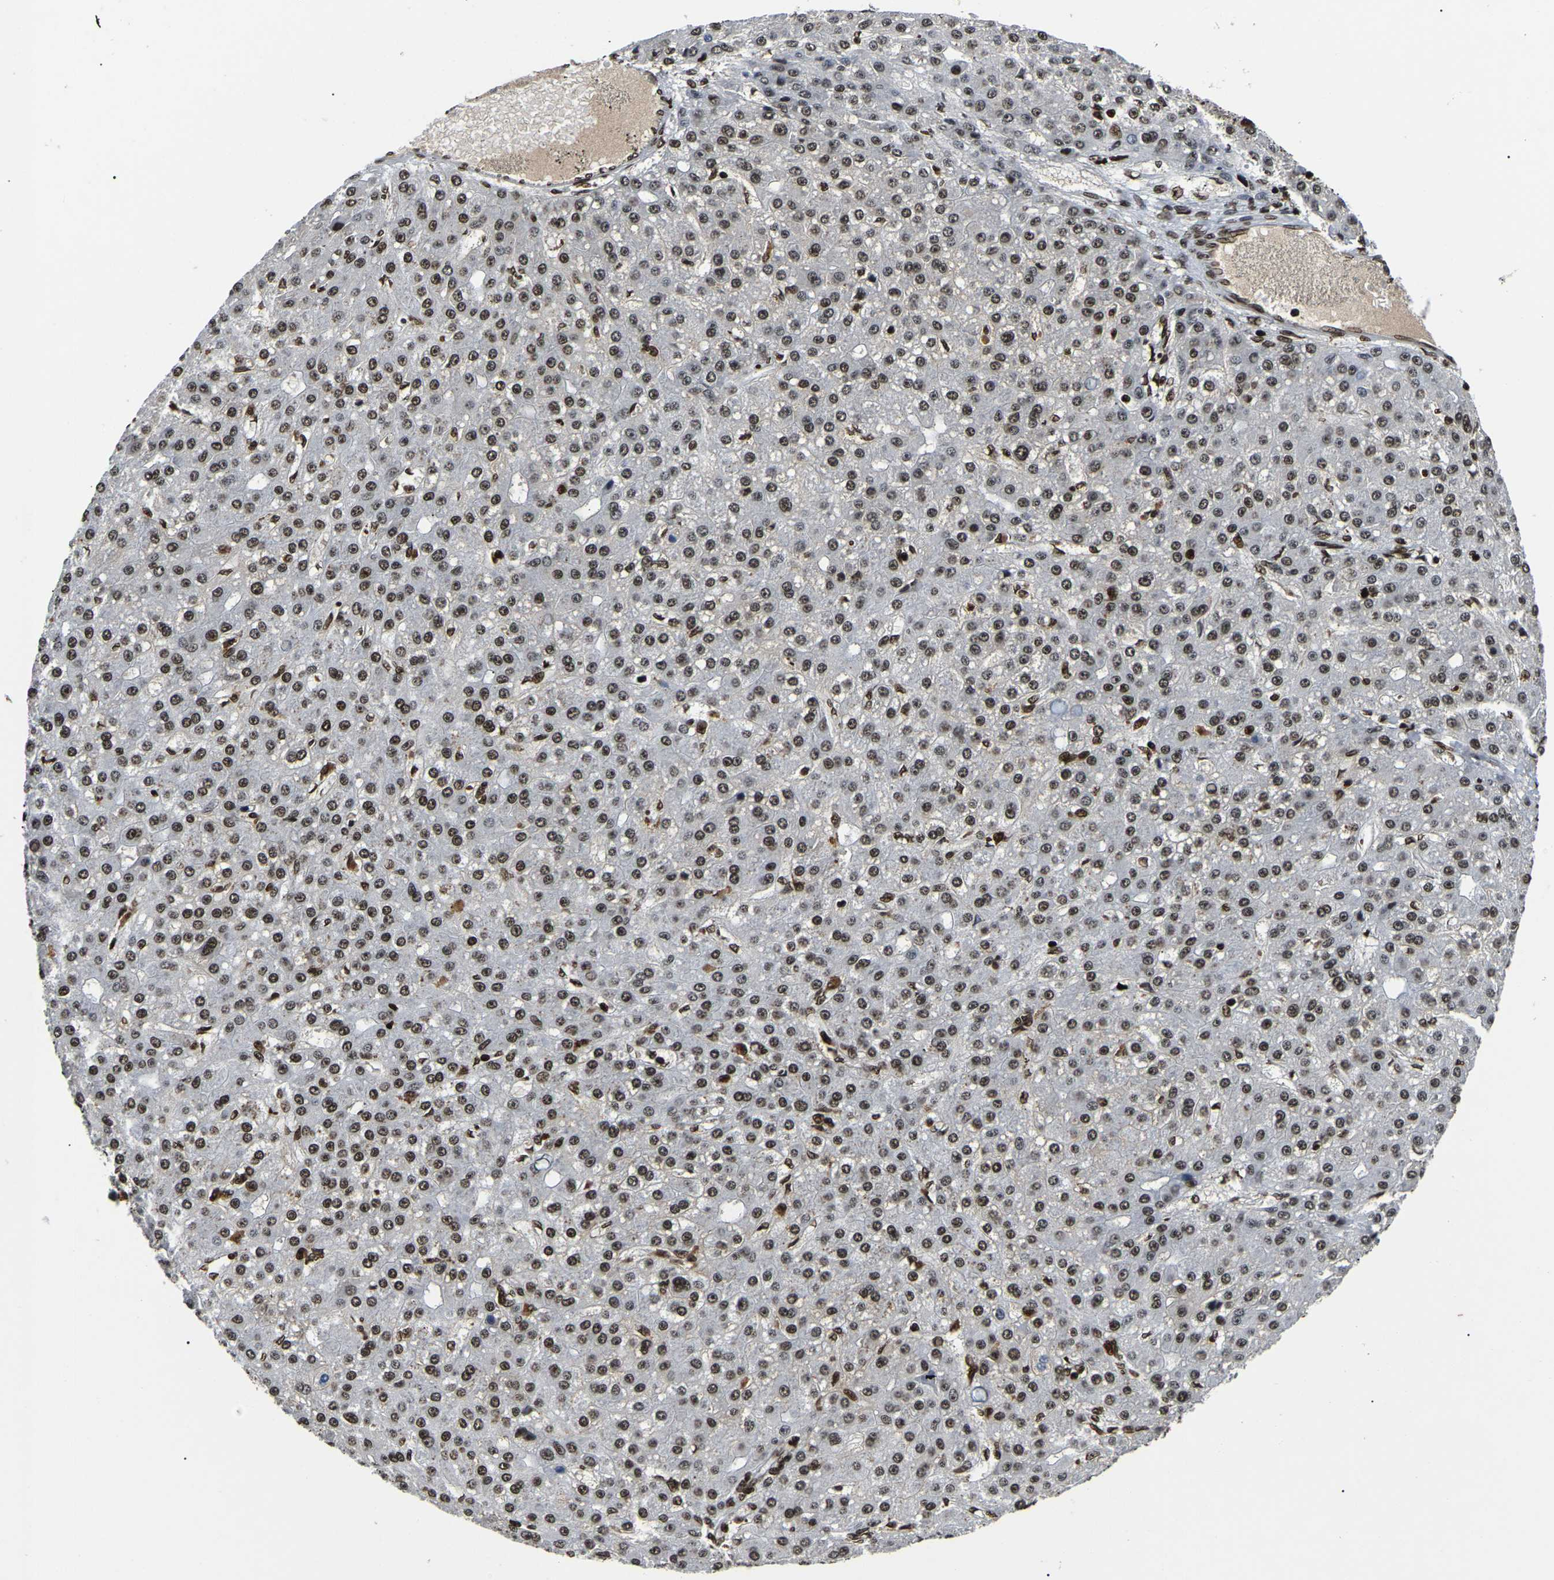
{"staining": {"intensity": "moderate", "quantity": ">75%", "location": "nuclear"}, "tissue": "liver cancer", "cell_type": "Tumor cells", "image_type": "cancer", "snomed": [{"axis": "morphology", "description": "Carcinoma, Hepatocellular, NOS"}, {"axis": "topography", "description": "Liver"}], "caption": "IHC image of human hepatocellular carcinoma (liver) stained for a protein (brown), which exhibits medium levels of moderate nuclear expression in about >75% of tumor cells.", "gene": "LRRC61", "patient": {"sex": "male", "age": 67}}